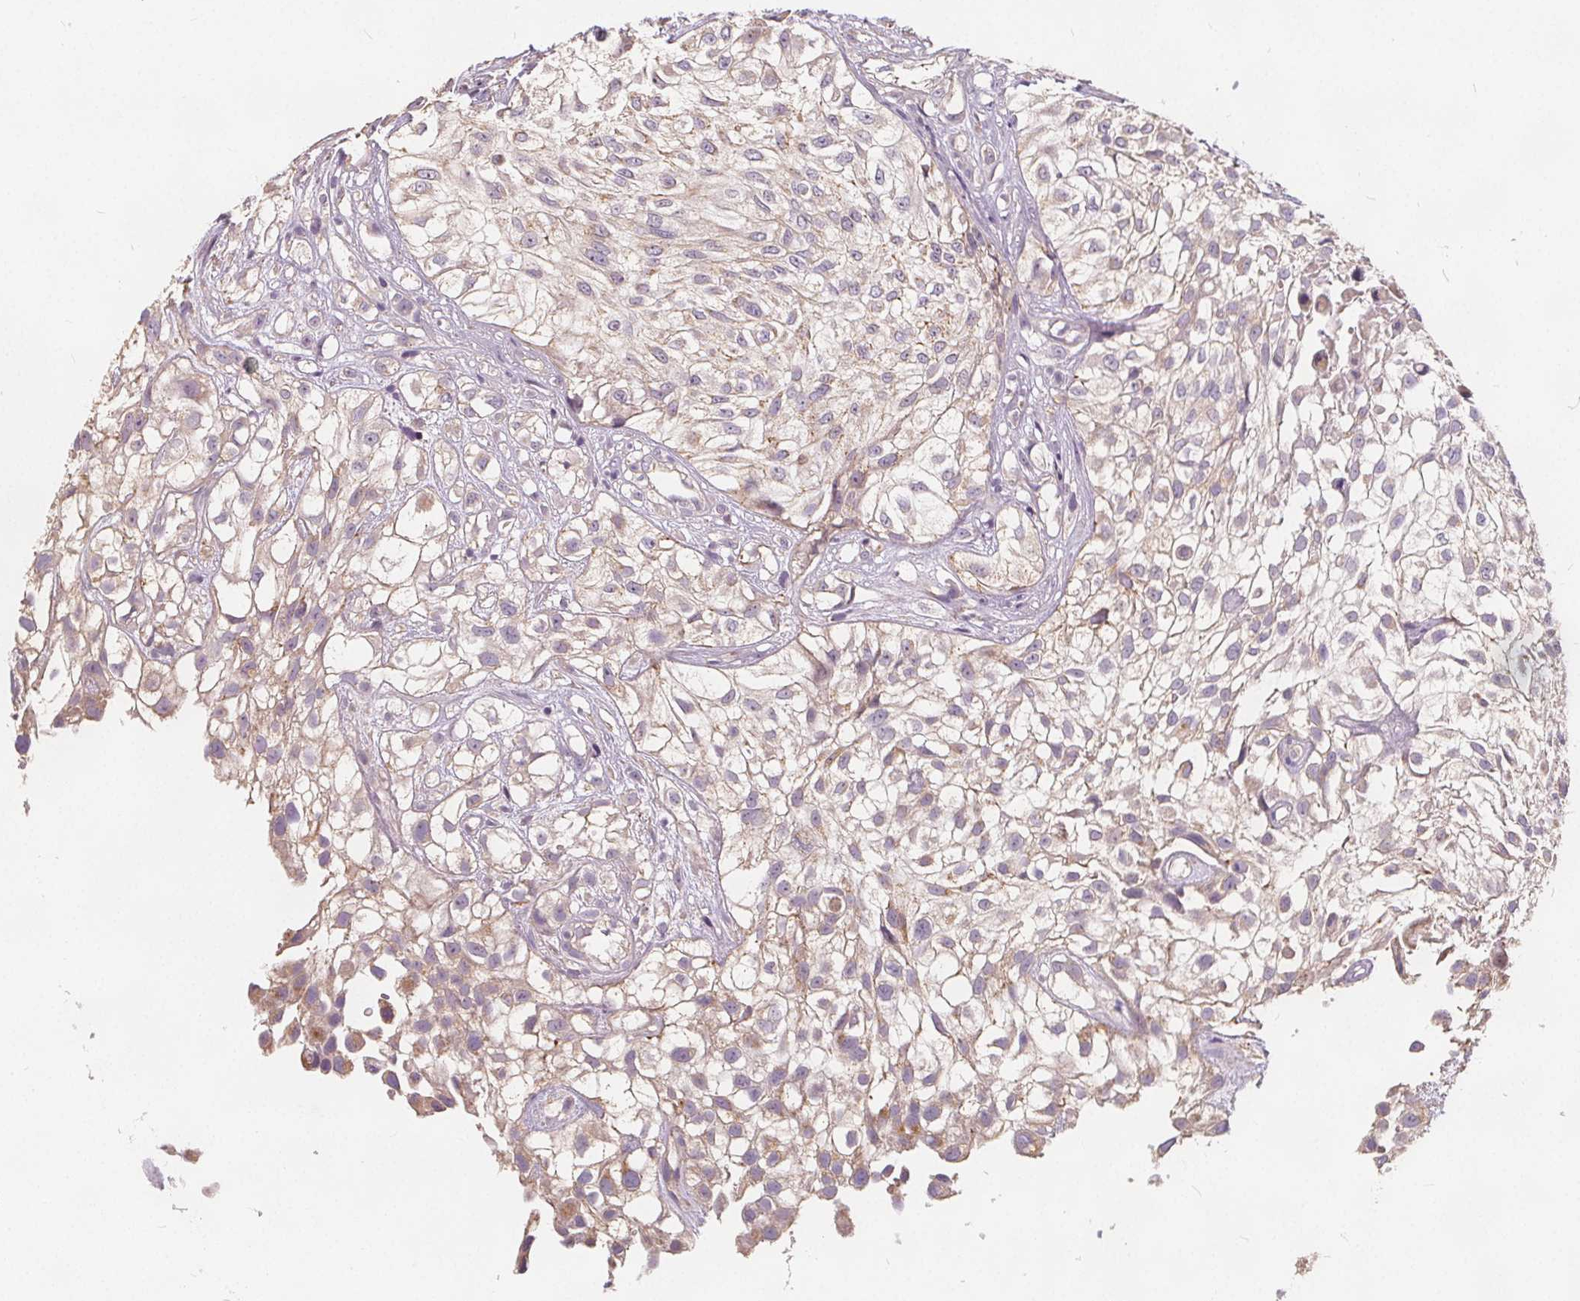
{"staining": {"intensity": "weak", "quantity": "<25%", "location": "cytoplasmic/membranous"}, "tissue": "urothelial cancer", "cell_type": "Tumor cells", "image_type": "cancer", "snomed": [{"axis": "morphology", "description": "Urothelial carcinoma, High grade"}, {"axis": "topography", "description": "Urinary bladder"}], "caption": "Immunohistochemistry photomicrograph of neoplastic tissue: high-grade urothelial carcinoma stained with DAB displays no significant protein staining in tumor cells. (DAB (3,3'-diaminobenzidine) IHC with hematoxylin counter stain).", "gene": "DRC3", "patient": {"sex": "male", "age": 56}}